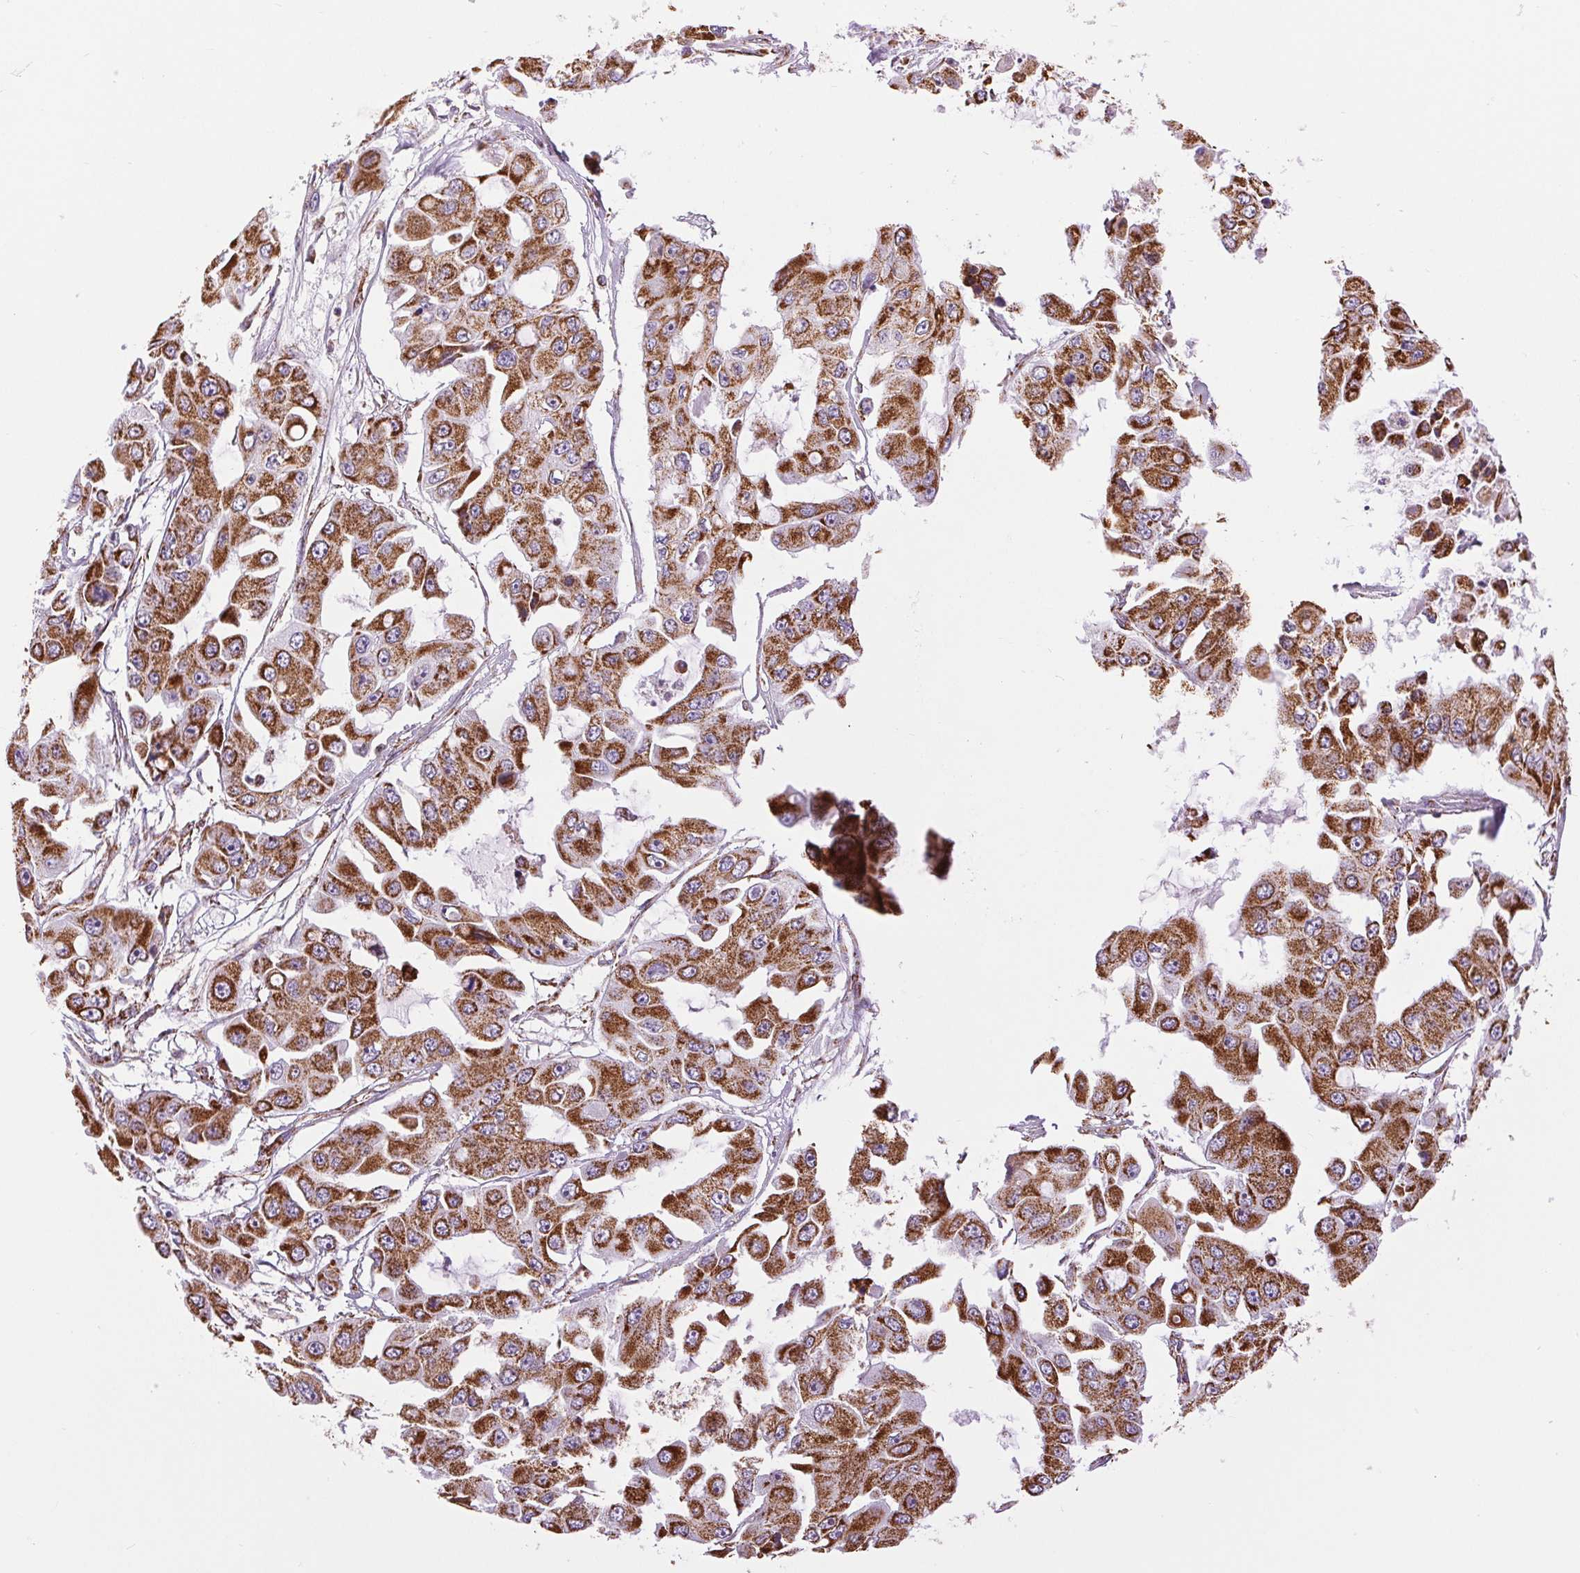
{"staining": {"intensity": "strong", "quantity": ">75%", "location": "cytoplasmic/membranous"}, "tissue": "ovarian cancer", "cell_type": "Tumor cells", "image_type": "cancer", "snomed": [{"axis": "morphology", "description": "Cystadenocarcinoma, serous, NOS"}, {"axis": "topography", "description": "Ovary"}], "caption": "Immunohistochemical staining of ovarian serous cystadenocarcinoma shows high levels of strong cytoplasmic/membranous protein positivity in approximately >75% of tumor cells. Using DAB (brown) and hematoxylin (blue) stains, captured at high magnification using brightfield microscopy.", "gene": "ATP5PB", "patient": {"sex": "female", "age": 56}}